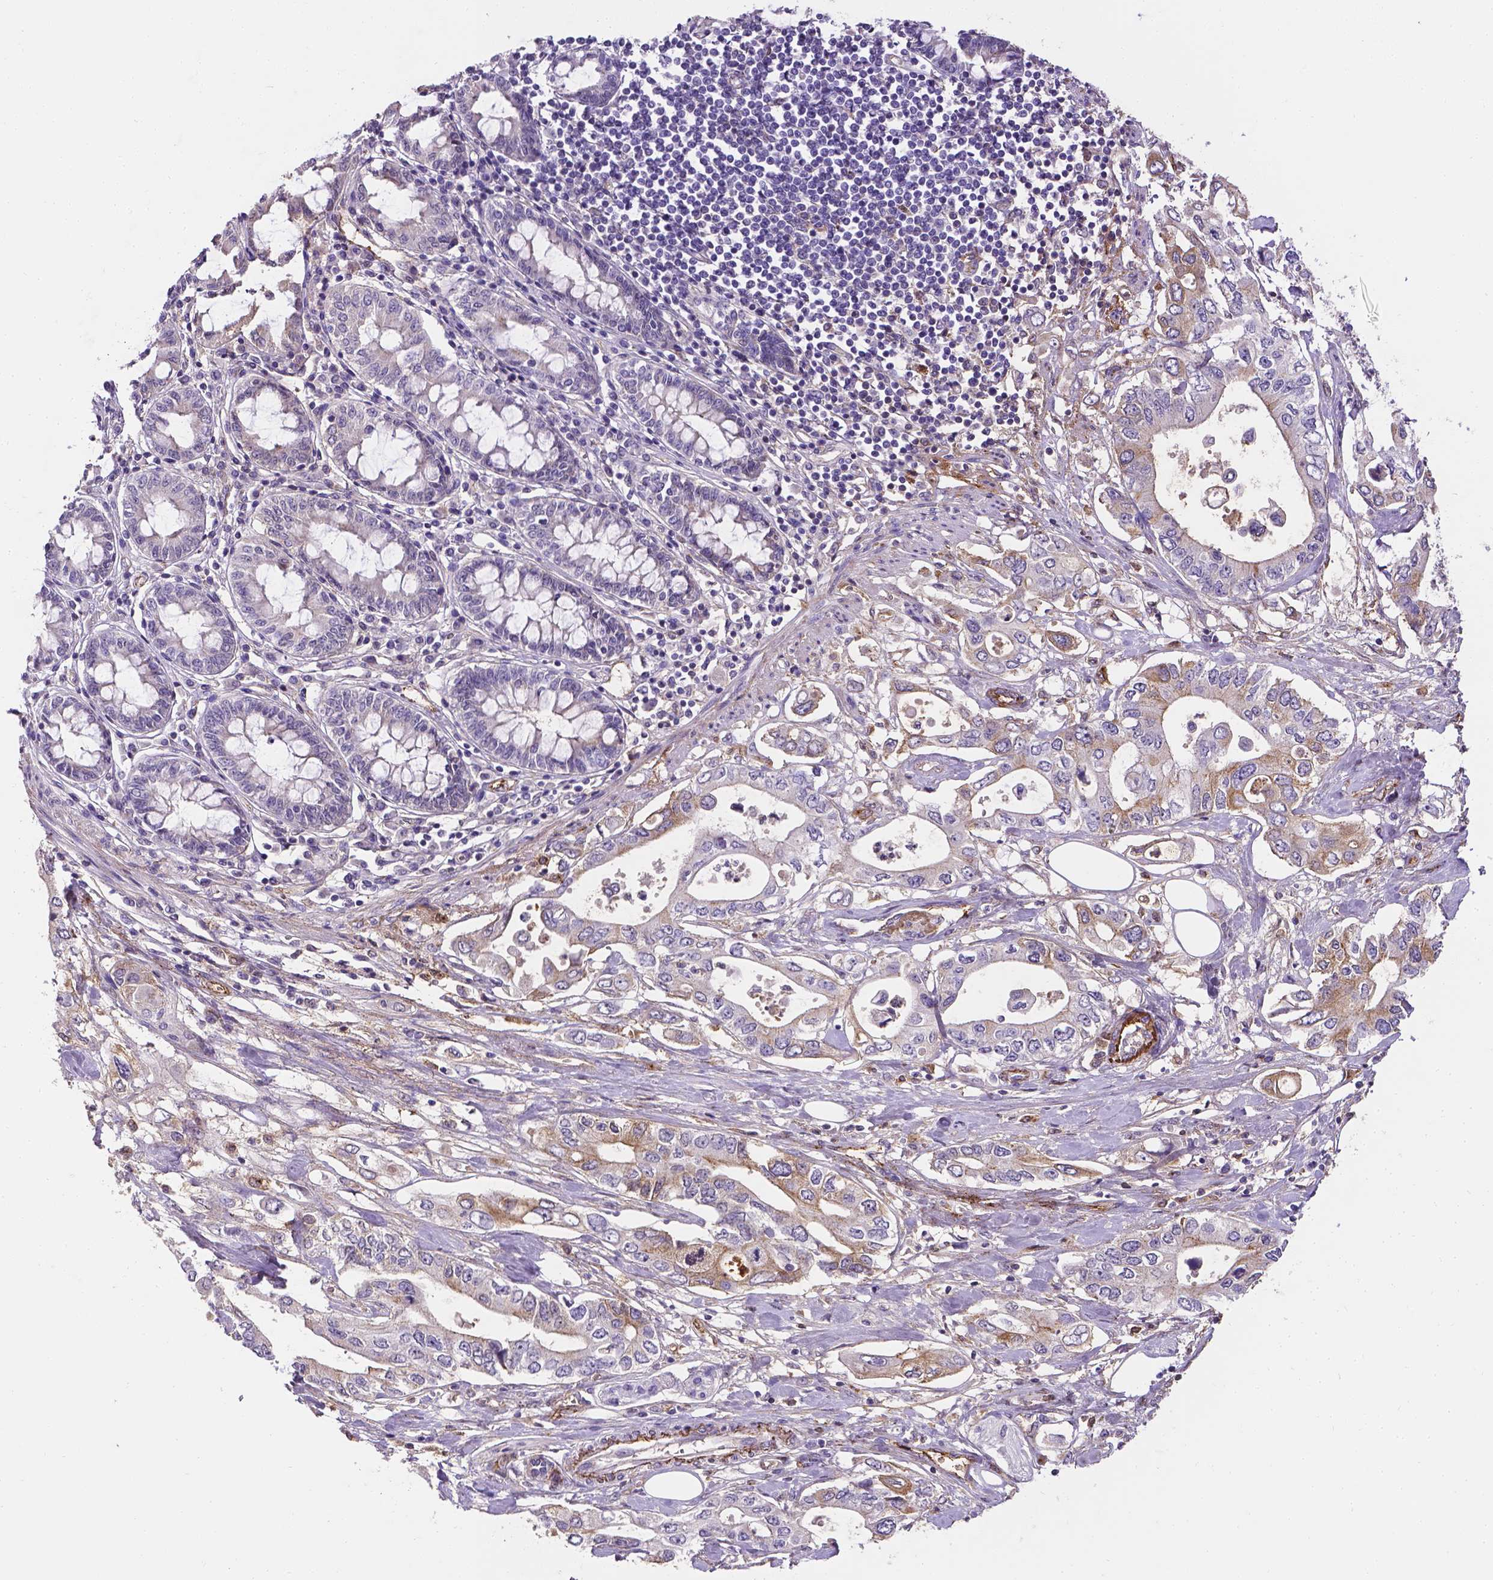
{"staining": {"intensity": "weak", "quantity": "25%-75%", "location": "cytoplasmic/membranous"}, "tissue": "pancreatic cancer", "cell_type": "Tumor cells", "image_type": "cancer", "snomed": [{"axis": "morphology", "description": "Adenocarcinoma, NOS"}, {"axis": "topography", "description": "Pancreas"}], "caption": "Pancreatic adenocarcinoma stained with immunohistochemistry (IHC) demonstrates weak cytoplasmic/membranous positivity in about 25%-75% of tumor cells. (brown staining indicates protein expression, while blue staining denotes nuclei).", "gene": "APOE", "patient": {"sex": "female", "age": 63}}